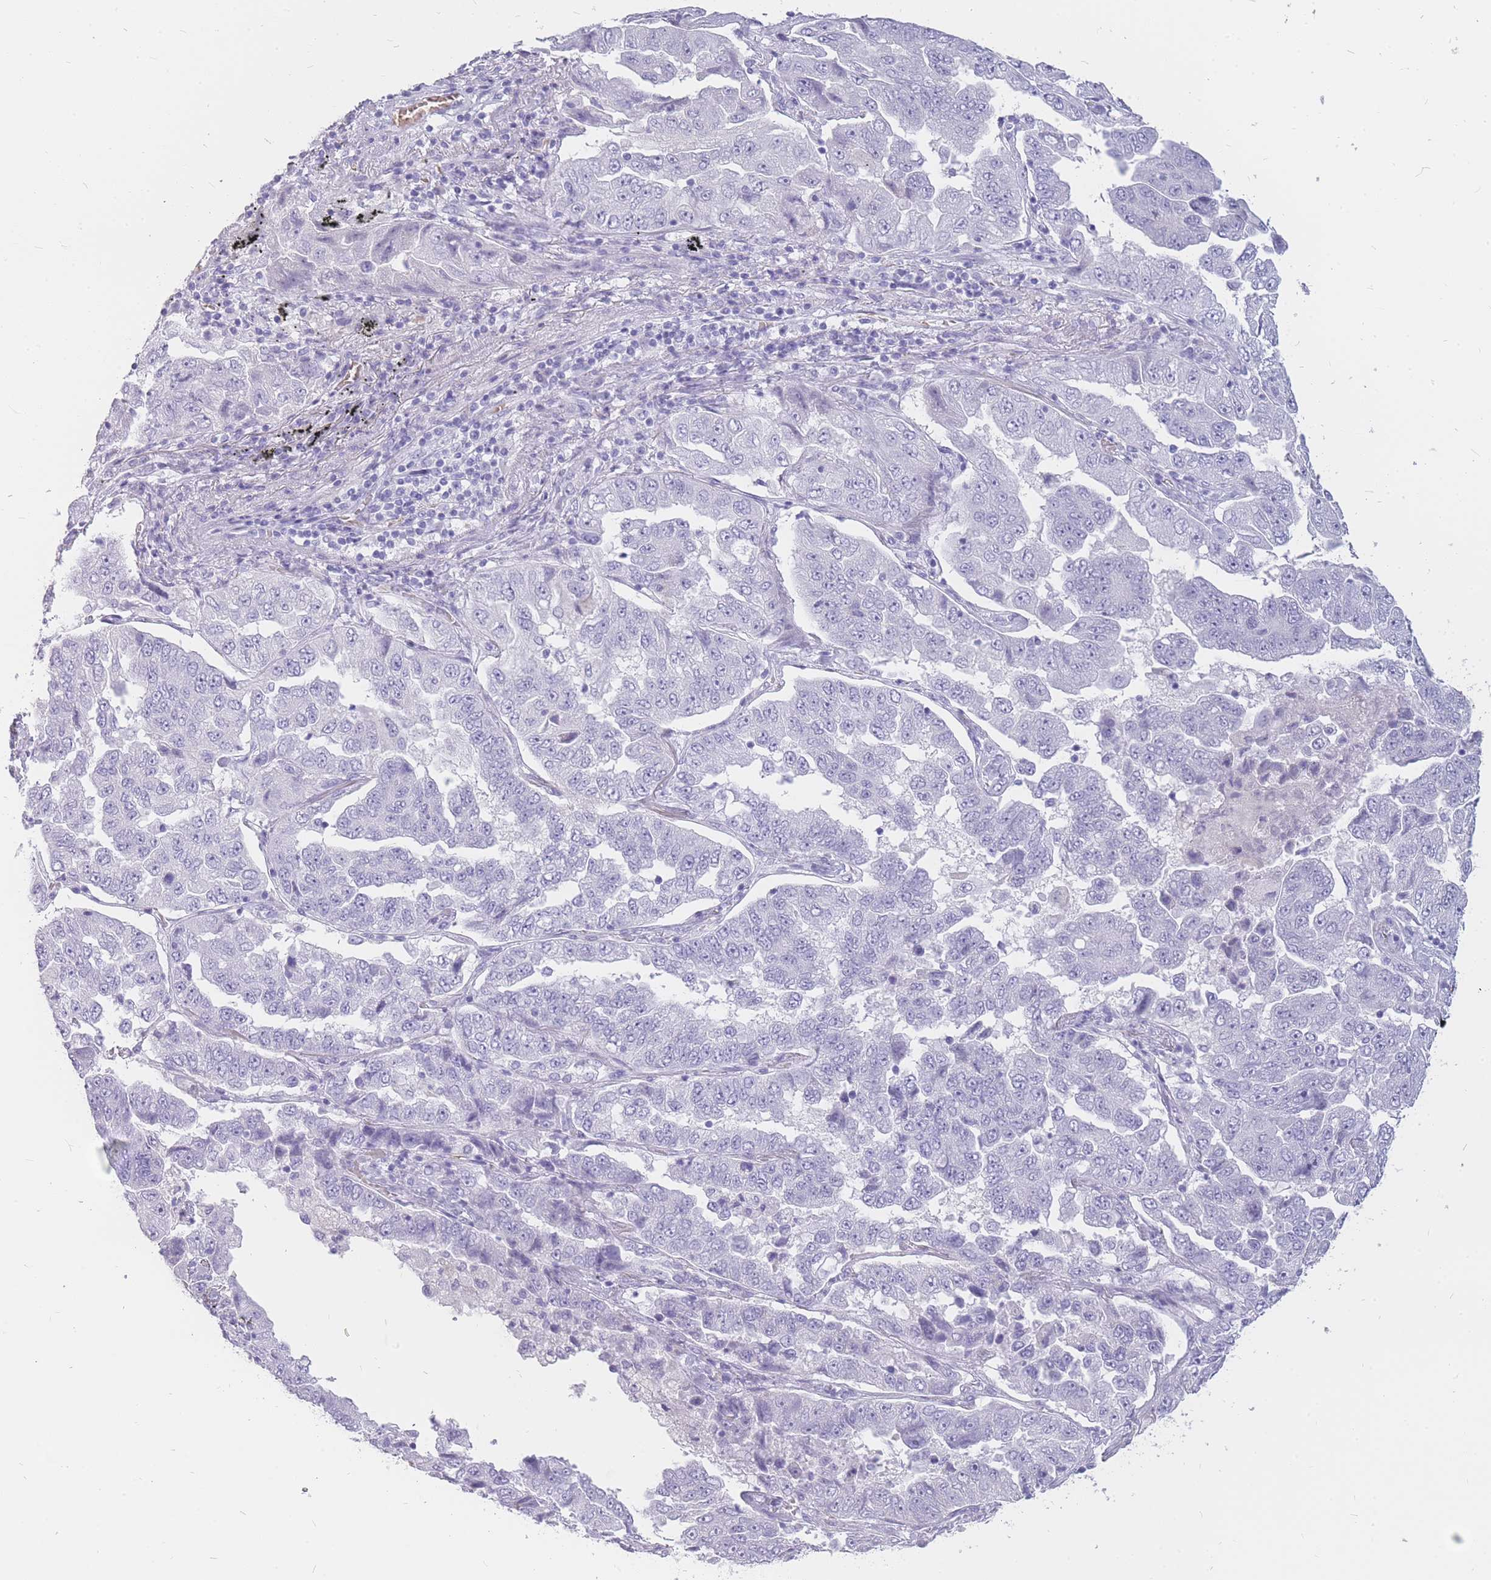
{"staining": {"intensity": "negative", "quantity": "none", "location": "none"}, "tissue": "lung cancer", "cell_type": "Tumor cells", "image_type": "cancer", "snomed": [{"axis": "morphology", "description": "Adenocarcinoma, NOS"}, {"axis": "topography", "description": "Lung"}], "caption": "A micrograph of human lung cancer (adenocarcinoma) is negative for staining in tumor cells.", "gene": "INS", "patient": {"sex": "female", "age": 51}}